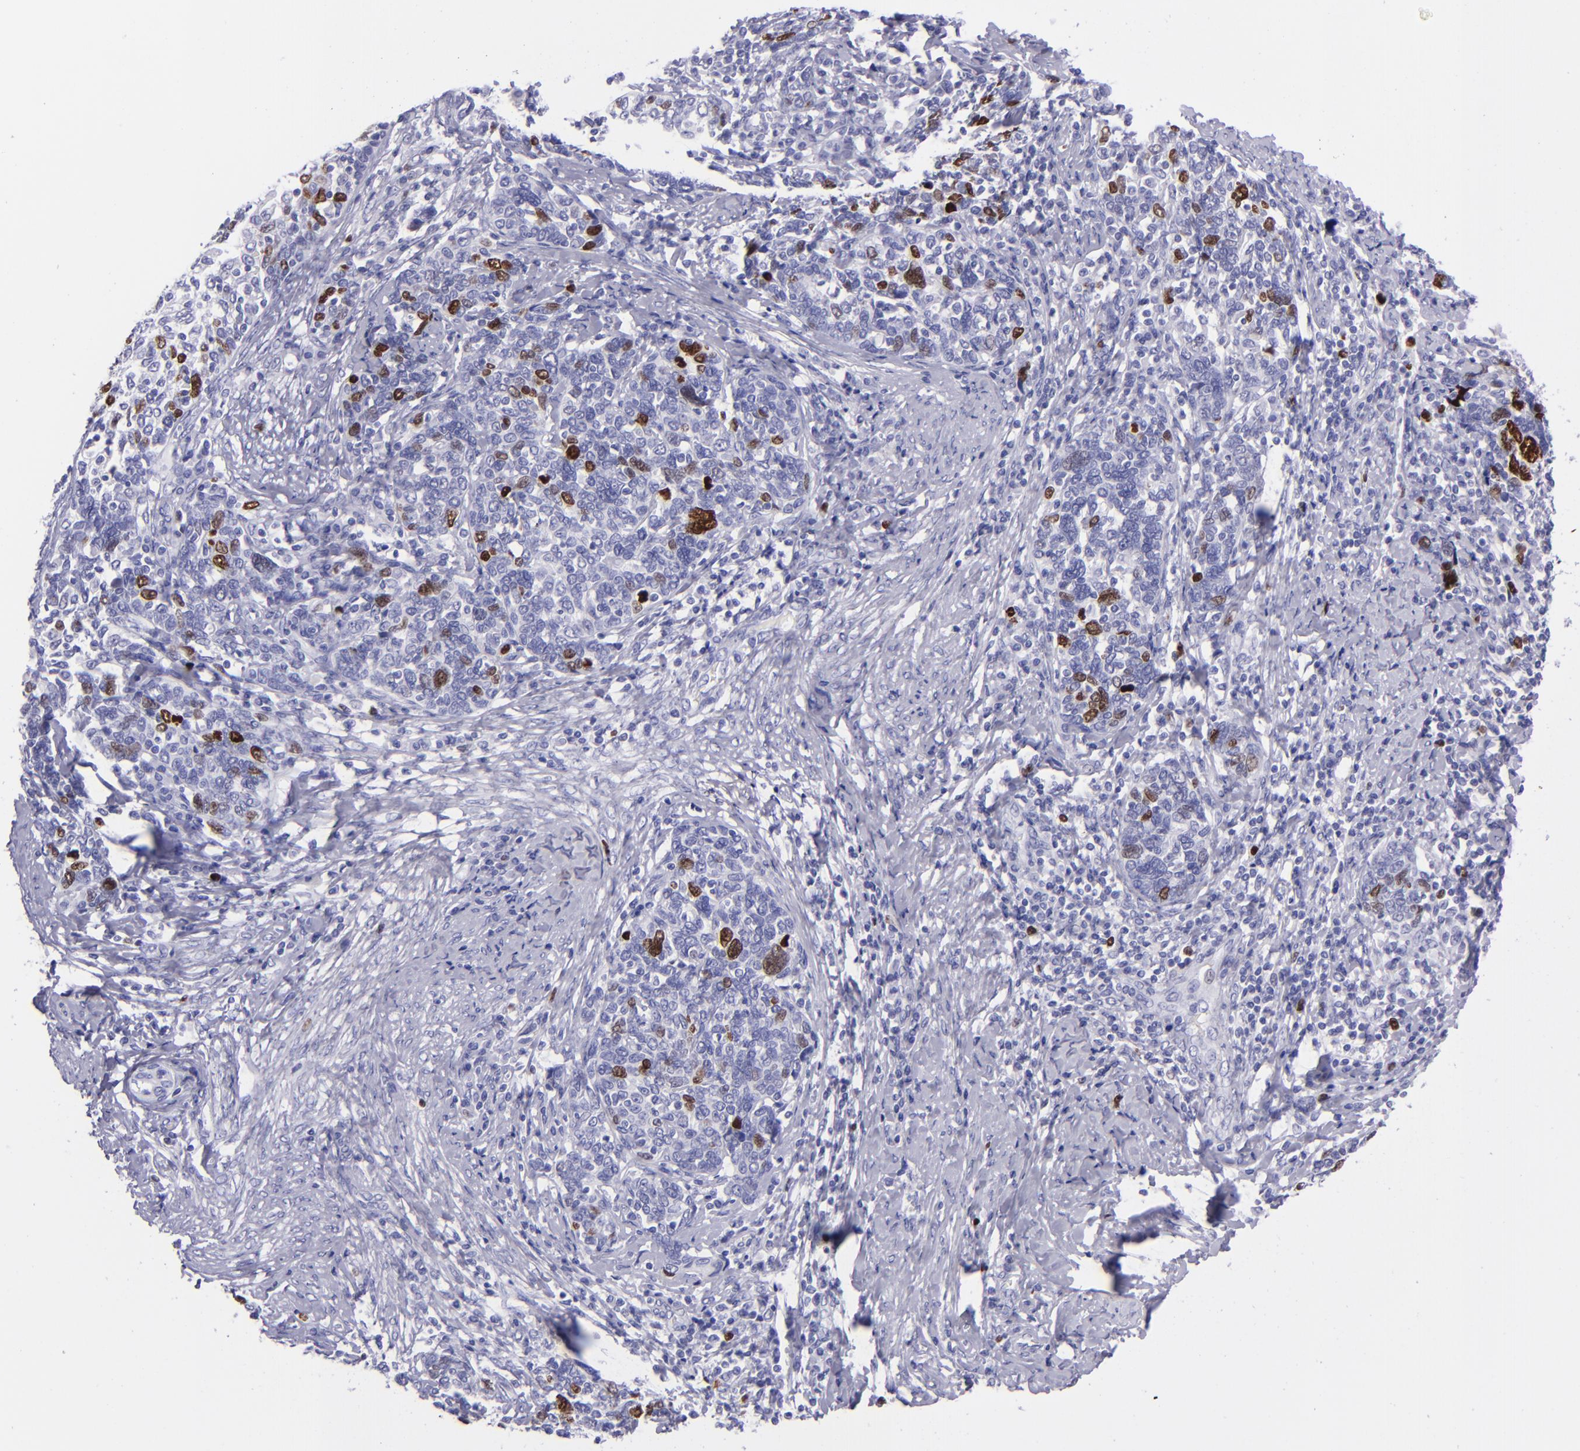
{"staining": {"intensity": "strong", "quantity": "25%-75%", "location": "nuclear"}, "tissue": "cervical cancer", "cell_type": "Tumor cells", "image_type": "cancer", "snomed": [{"axis": "morphology", "description": "Squamous cell carcinoma, NOS"}, {"axis": "topography", "description": "Cervix"}], "caption": "DAB immunohistochemical staining of human cervical squamous cell carcinoma exhibits strong nuclear protein positivity in about 25%-75% of tumor cells.", "gene": "TOP2A", "patient": {"sex": "female", "age": 41}}